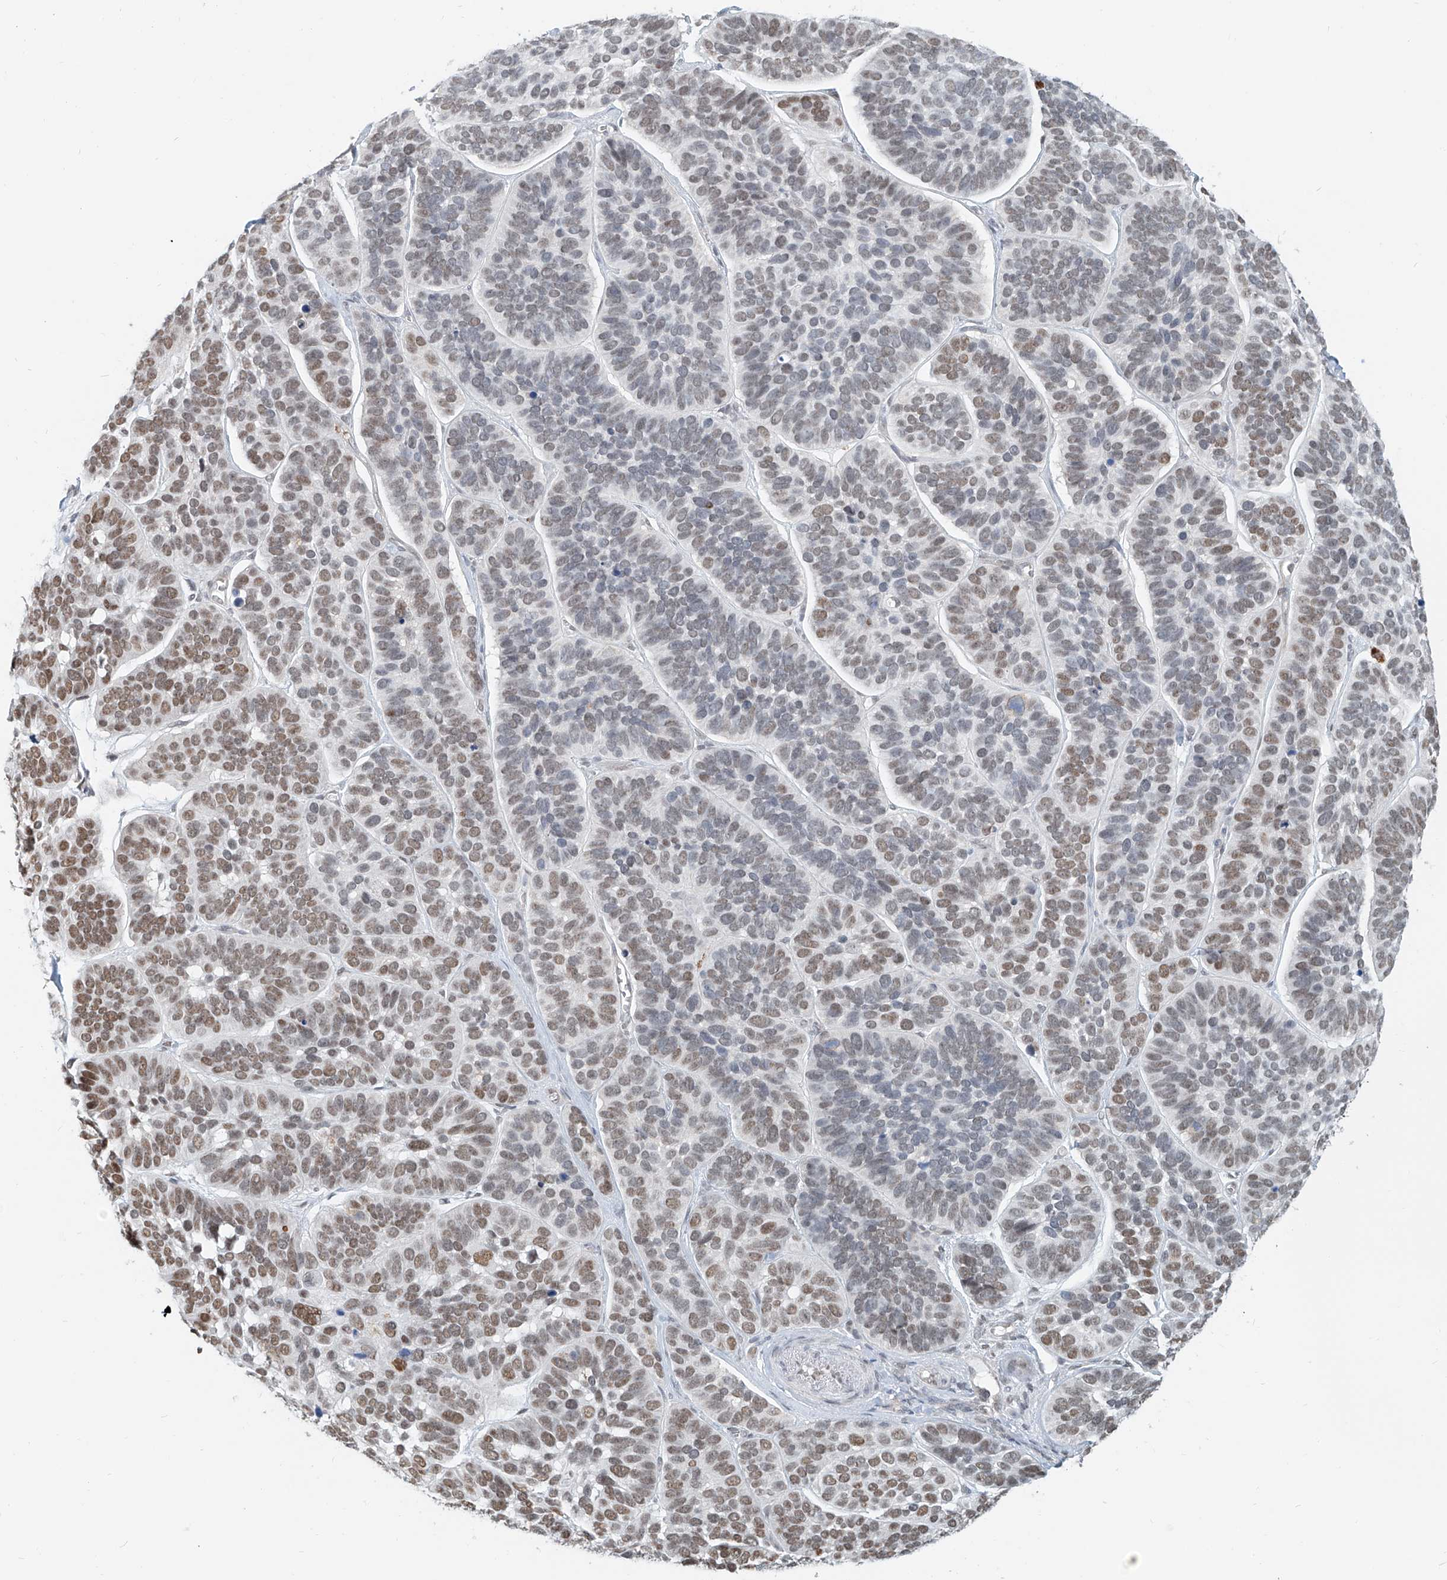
{"staining": {"intensity": "moderate", "quantity": ">75%", "location": "nuclear"}, "tissue": "skin cancer", "cell_type": "Tumor cells", "image_type": "cancer", "snomed": [{"axis": "morphology", "description": "Basal cell carcinoma"}, {"axis": "topography", "description": "Skin"}], "caption": "A photomicrograph of human basal cell carcinoma (skin) stained for a protein exhibits moderate nuclear brown staining in tumor cells.", "gene": "SASH1", "patient": {"sex": "male", "age": 62}}